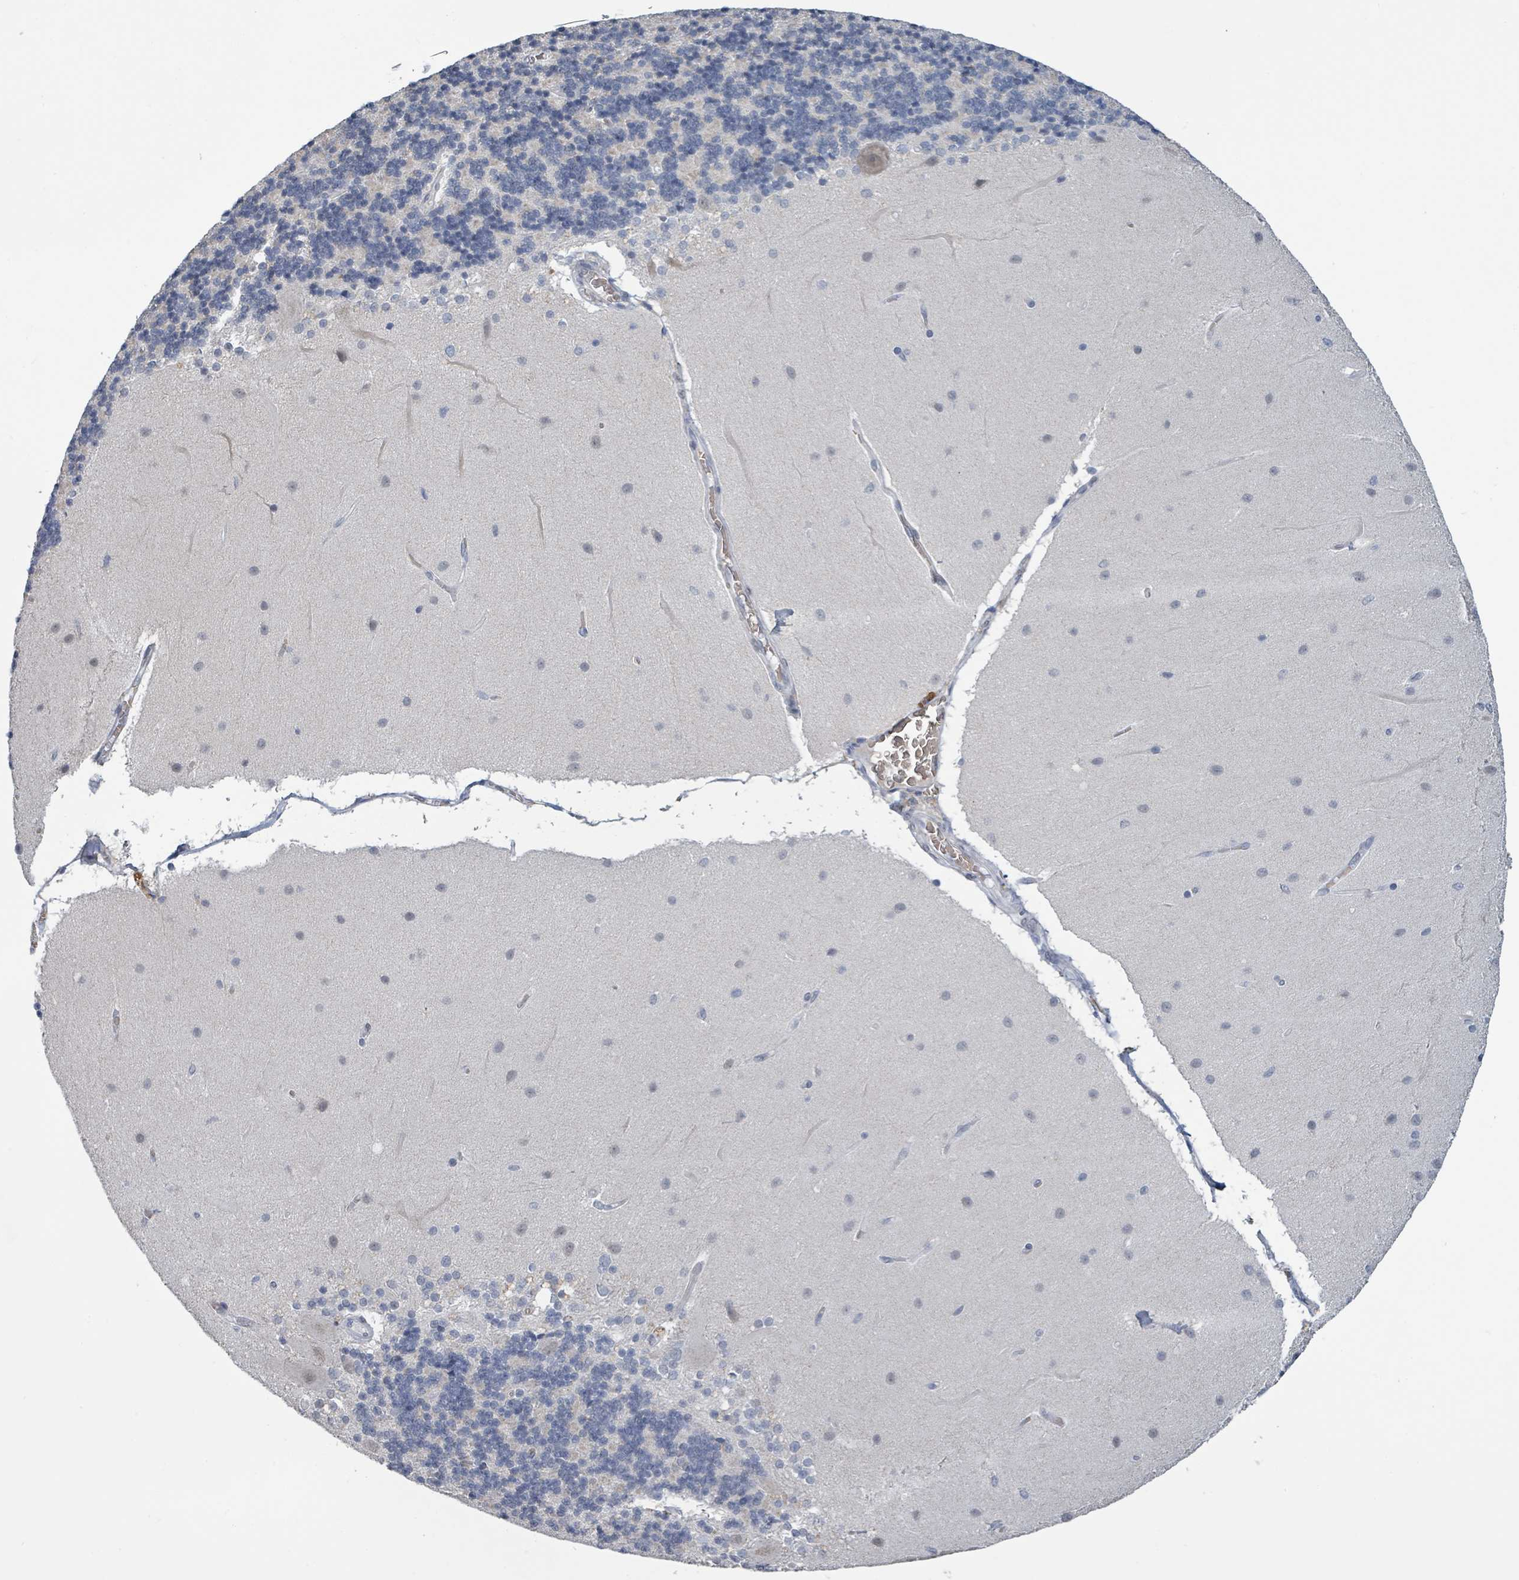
{"staining": {"intensity": "negative", "quantity": "none", "location": "none"}, "tissue": "cerebellum", "cell_type": "Cells in granular layer", "image_type": "normal", "snomed": [{"axis": "morphology", "description": "Normal tissue, NOS"}, {"axis": "topography", "description": "Cerebellum"}], "caption": "The histopathology image displays no staining of cells in granular layer in unremarkable cerebellum. Nuclei are stained in blue.", "gene": "SEBOX", "patient": {"sex": "female", "age": 54}}